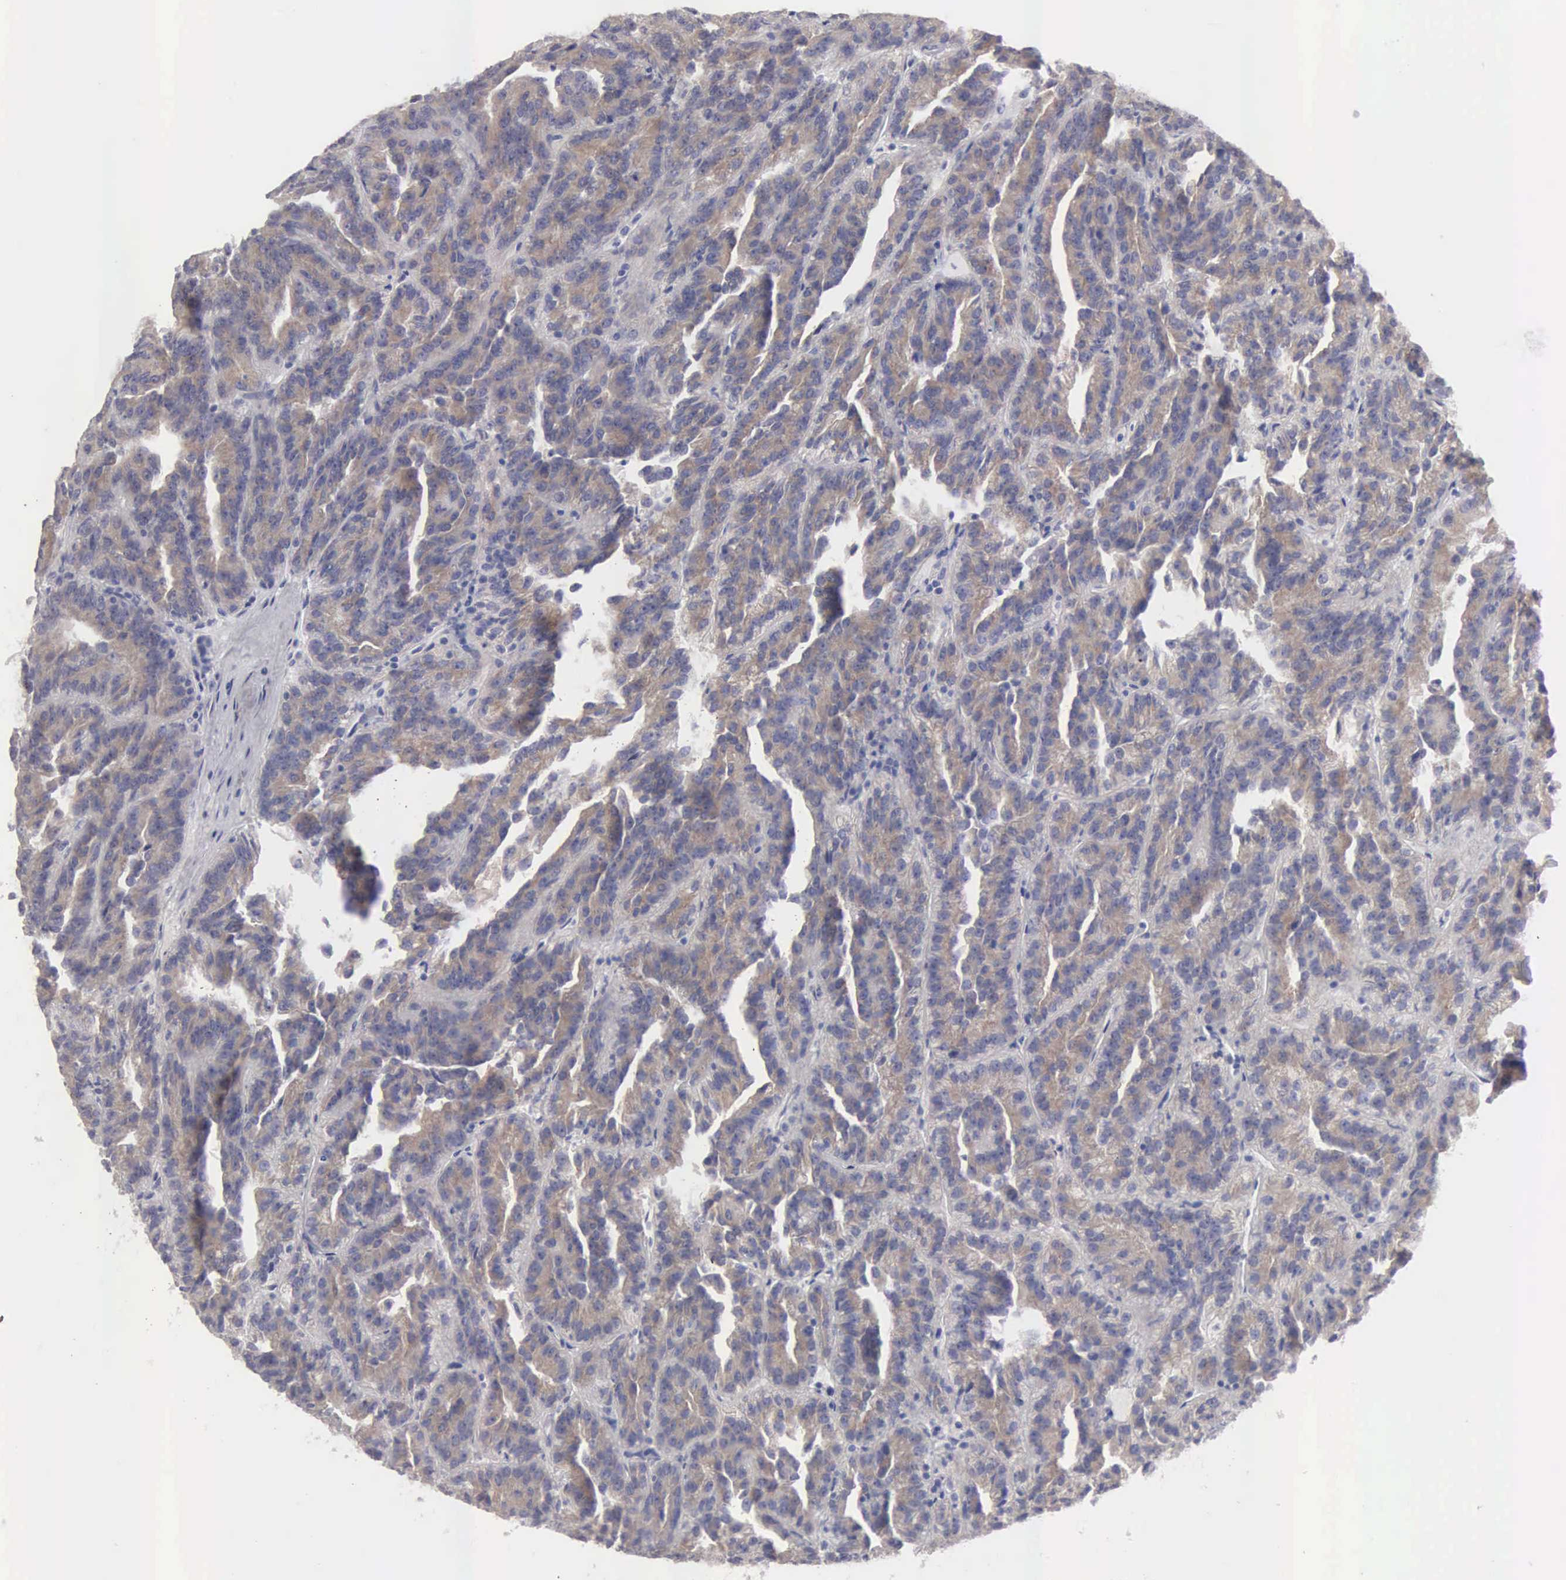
{"staining": {"intensity": "weak", "quantity": ">75%", "location": "cytoplasmic/membranous"}, "tissue": "renal cancer", "cell_type": "Tumor cells", "image_type": "cancer", "snomed": [{"axis": "morphology", "description": "Adenocarcinoma, NOS"}, {"axis": "topography", "description": "Kidney"}], "caption": "This image displays renal cancer (adenocarcinoma) stained with IHC to label a protein in brown. The cytoplasmic/membranous of tumor cells show weak positivity for the protein. Nuclei are counter-stained blue.", "gene": "CEP170B", "patient": {"sex": "male", "age": 46}}